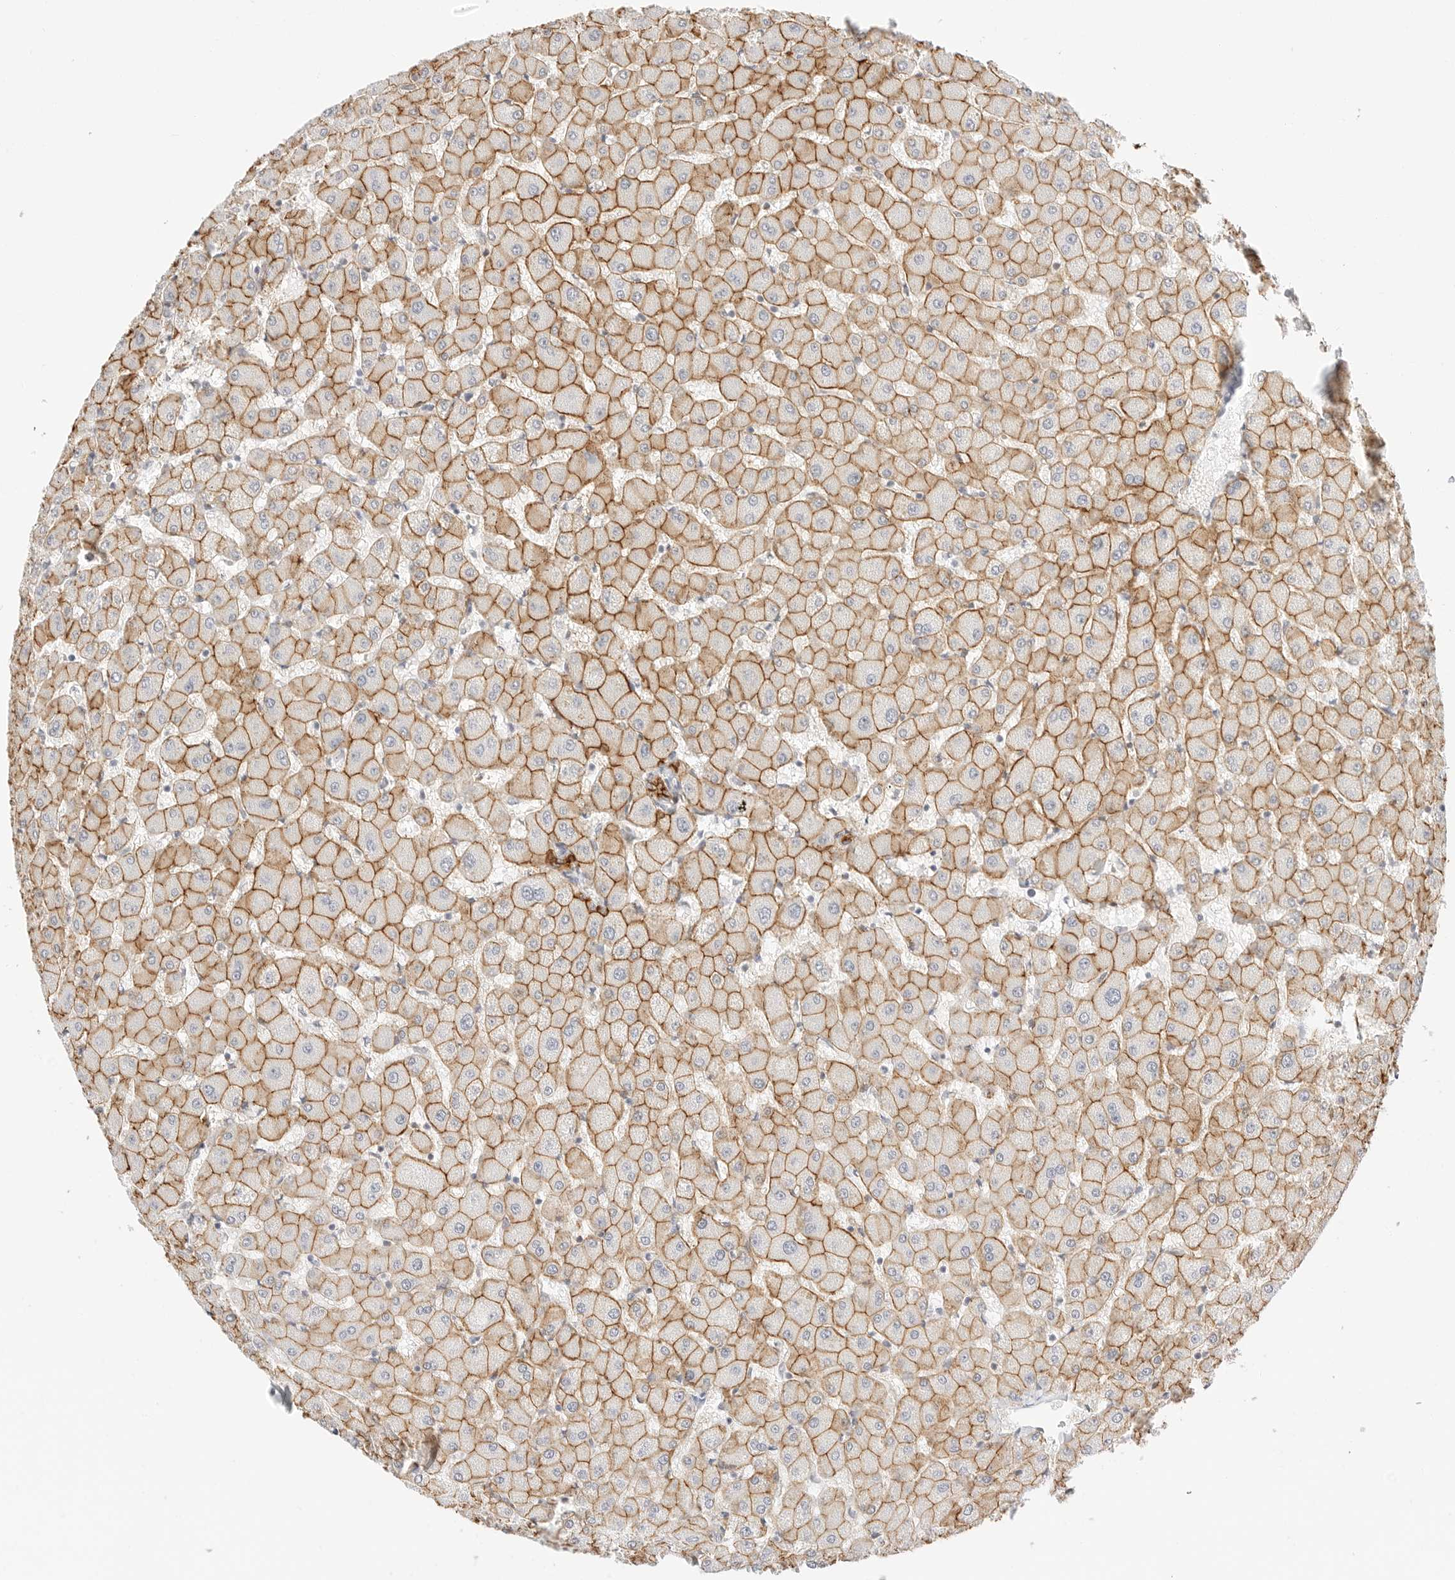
{"staining": {"intensity": "moderate", "quantity": ">75%", "location": "cytoplasmic/membranous"}, "tissue": "liver", "cell_type": "Cholangiocytes", "image_type": "normal", "snomed": [{"axis": "morphology", "description": "Normal tissue, NOS"}, {"axis": "topography", "description": "Liver"}], "caption": "A micrograph showing moderate cytoplasmic/membranous expression in approximately >75% of cholangiocytes in normal liver, as visualized by brown immunohistochemical staining.", "gene": "CDH1", "patient": {"sex": "female", "age": 63}}